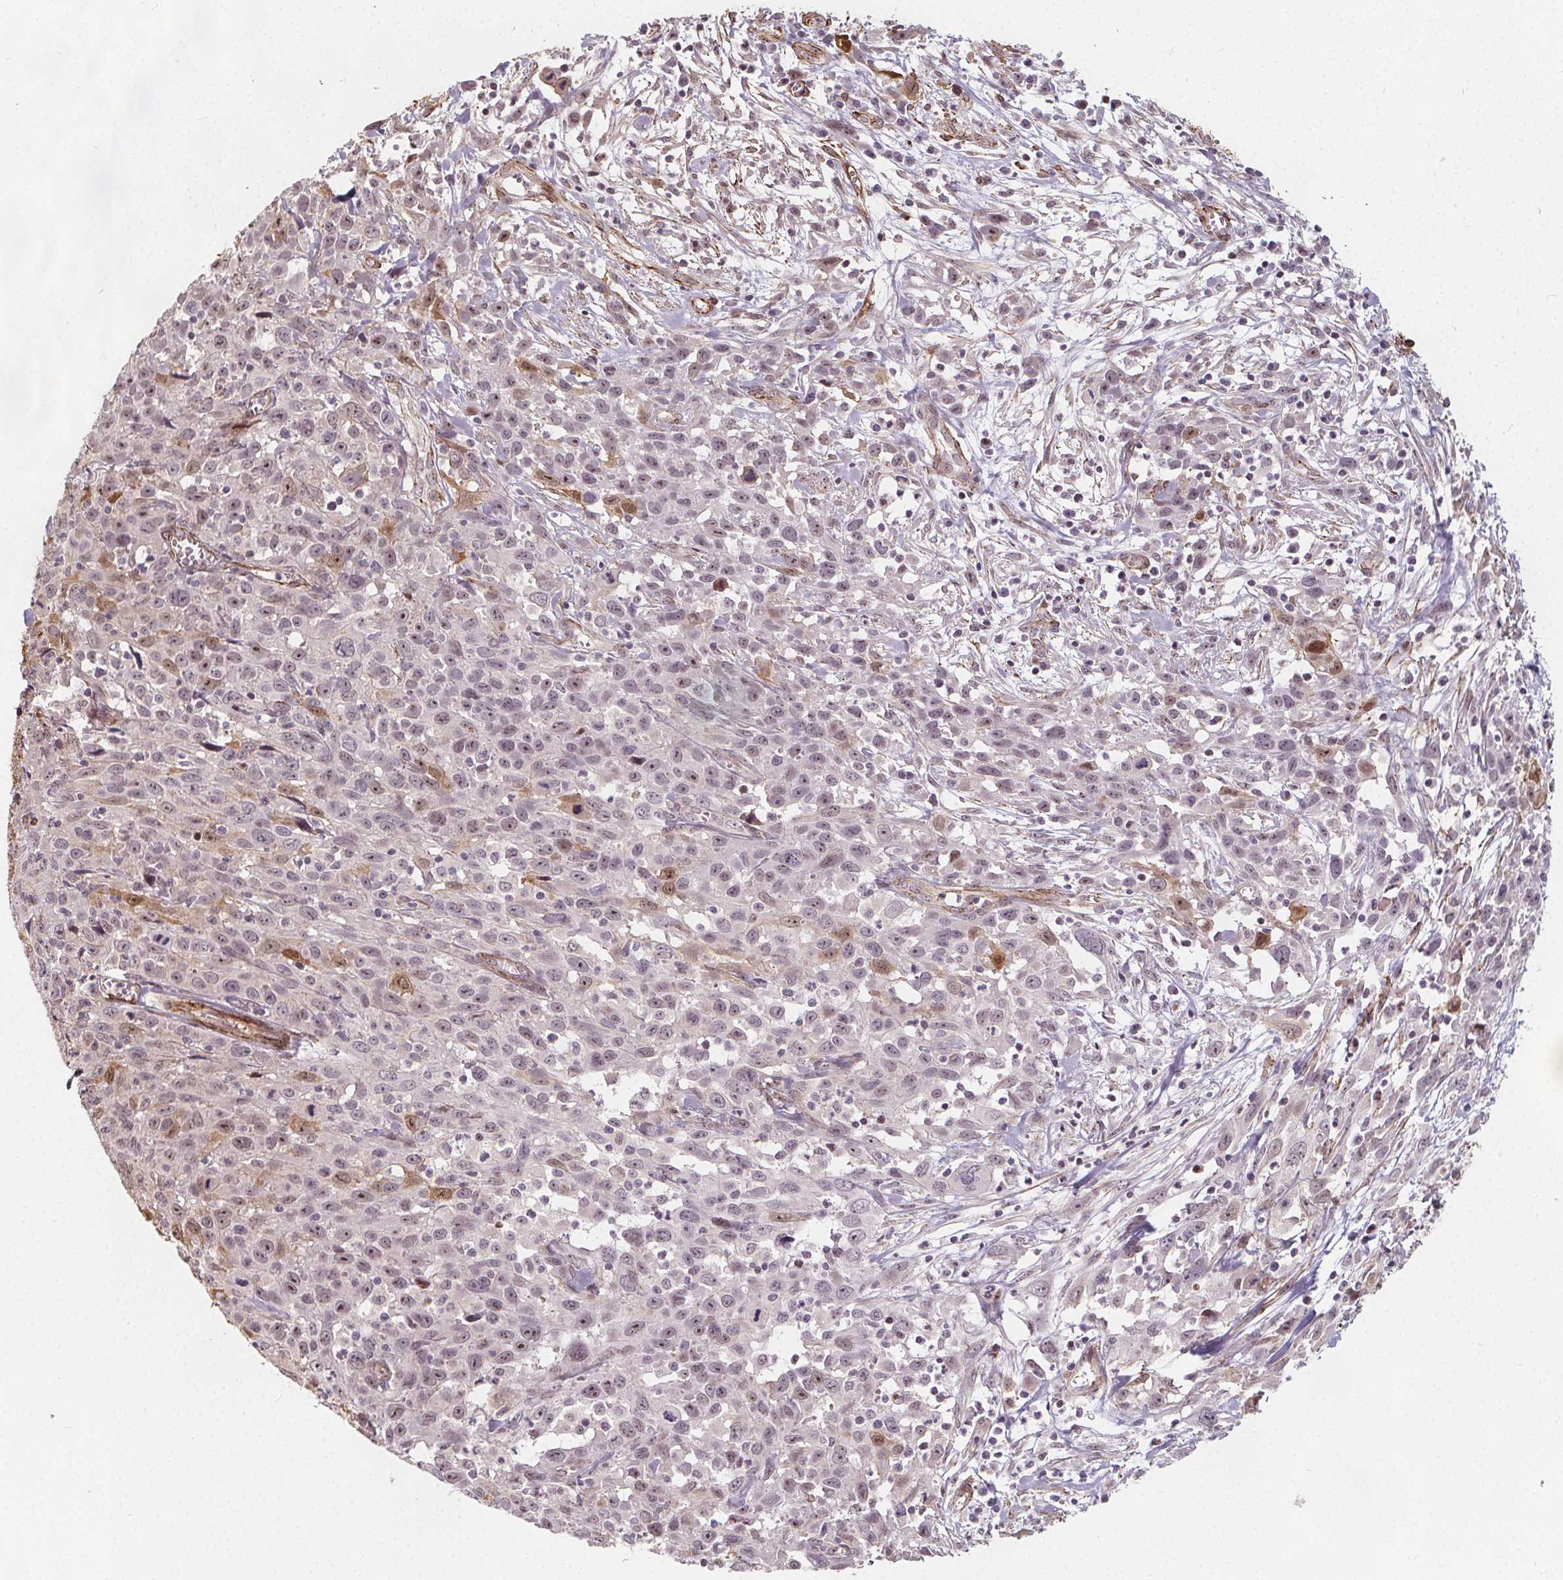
{"staining": {"intensity": "weak", "quantity": "<25%", "location": "nuclear"}, "tissue": "cervical cancer", "cell_type": "Tumor cells", "image_type": "cancer", "snomed": [{"axis": "morphology", "description": "Squamous cell carcinoma, NOS"}, {"axis": "topography", "description": "Cervix"}], "caption": "DAB (3,3'-diaminobenzidine) immunohistochemical staining of human cervical squamous cell carcinoma demonstrates no significant staining in tumor cells. Brightfield microscopy of immunohistochemistry stained with DAB (3,3'-diaminobenzidine) (brown) and hematoxylin (blue), captured at high magnification.", "gene": "HAS1", "patient": {"sex": "female", "age": 38}}